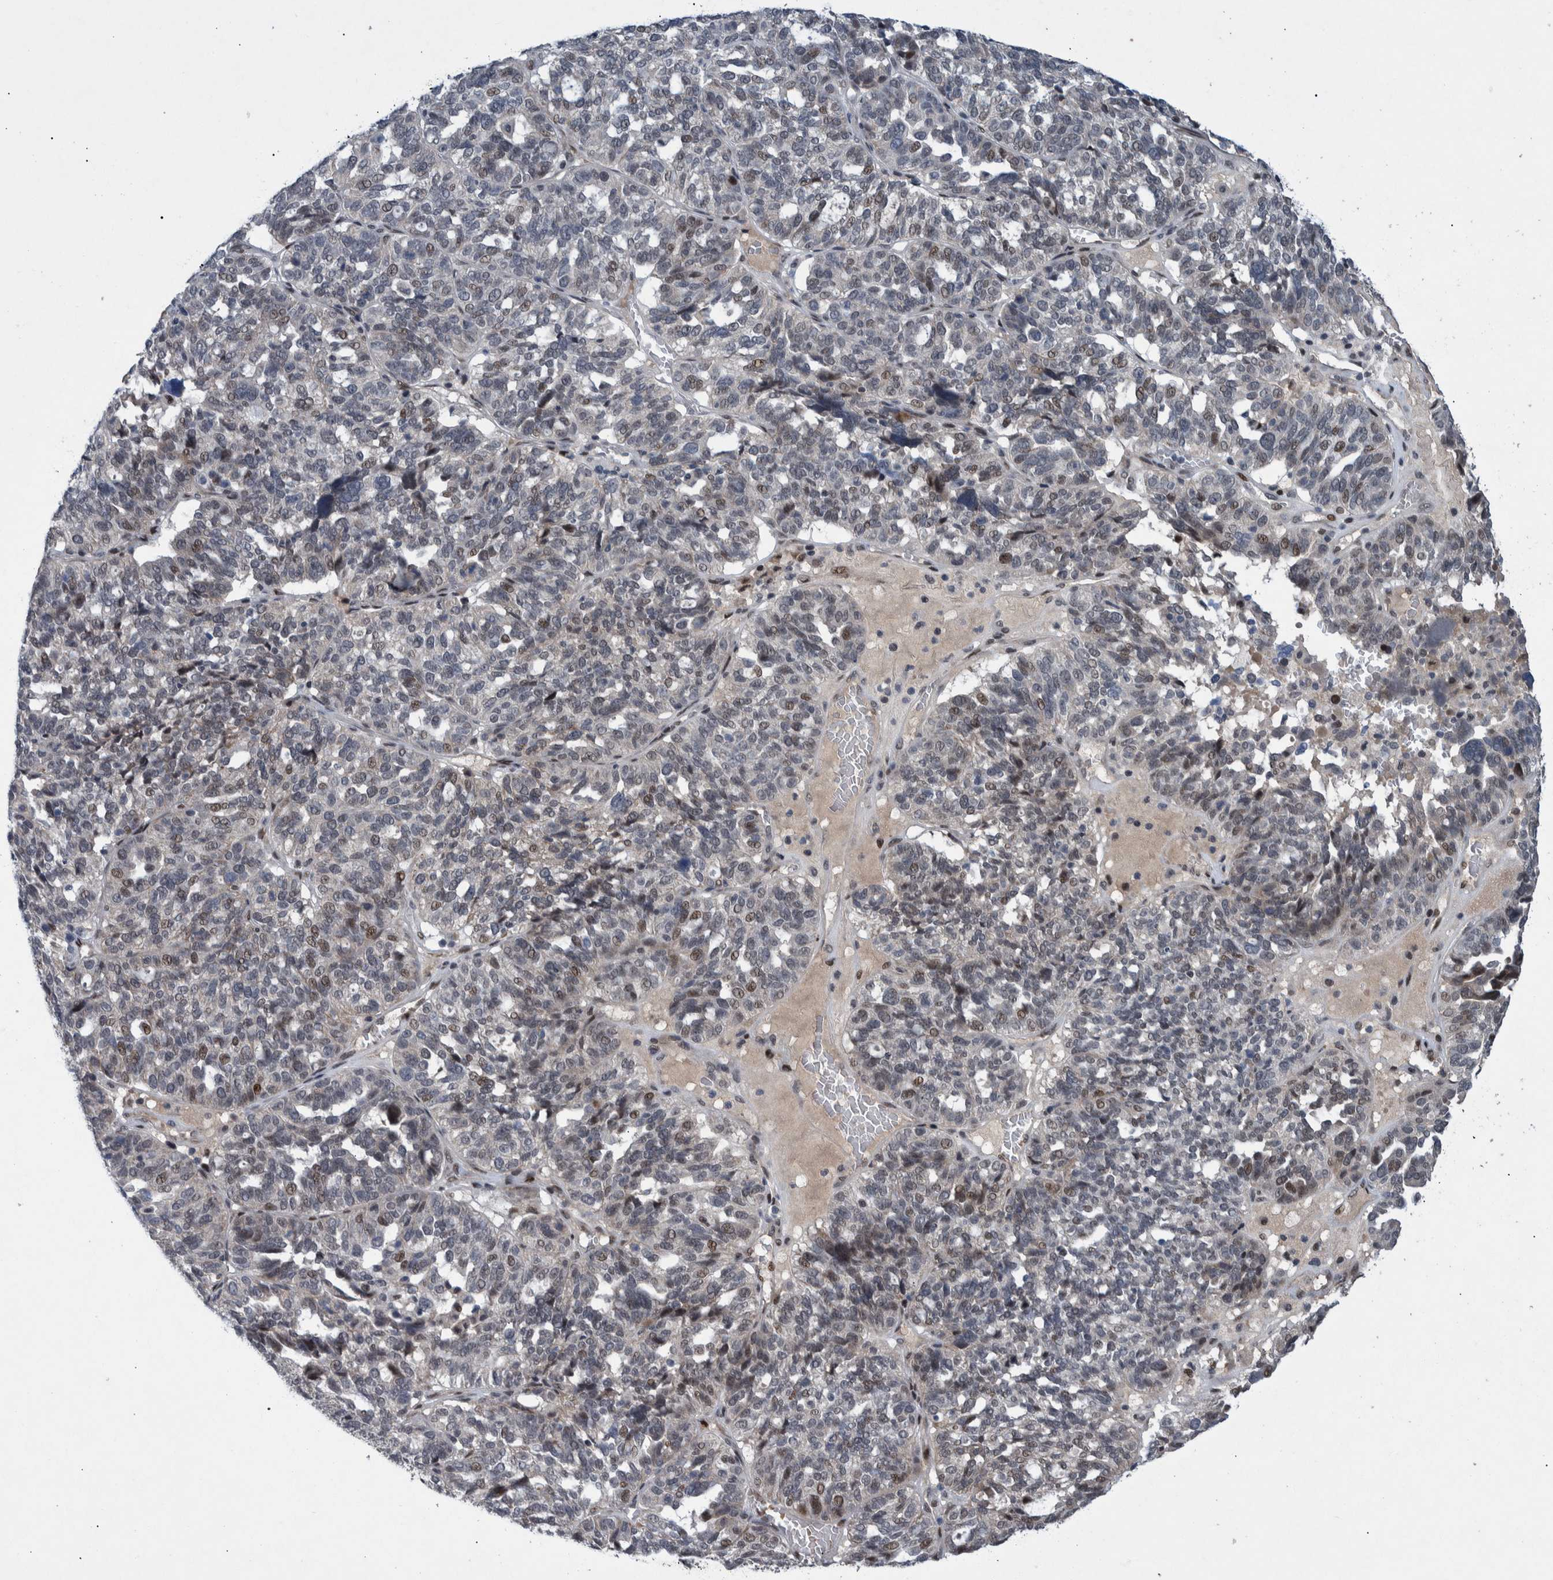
{"staining": {"intensity": "weak", "quantity": "25%-75%", "location": "nuclear"}, "tissue": "ovarian cancer", "cell_type": "Tumor cells", "image_type": "cancer", "snomed": [{"axis": "morphology", "description": "Cystadenocarcinoma, serous, NOS"}, {"axis": "topography", "description": "Ovary"}], "caption": "This is an image of immunohistochemistry (IHC) staining of ovarian serous cystadenocarcinoma, which shows weak positivity in the nuclear of tumor cells.", "gene": "ESRP1", "patient": {"sex": "female", "age": 59}}